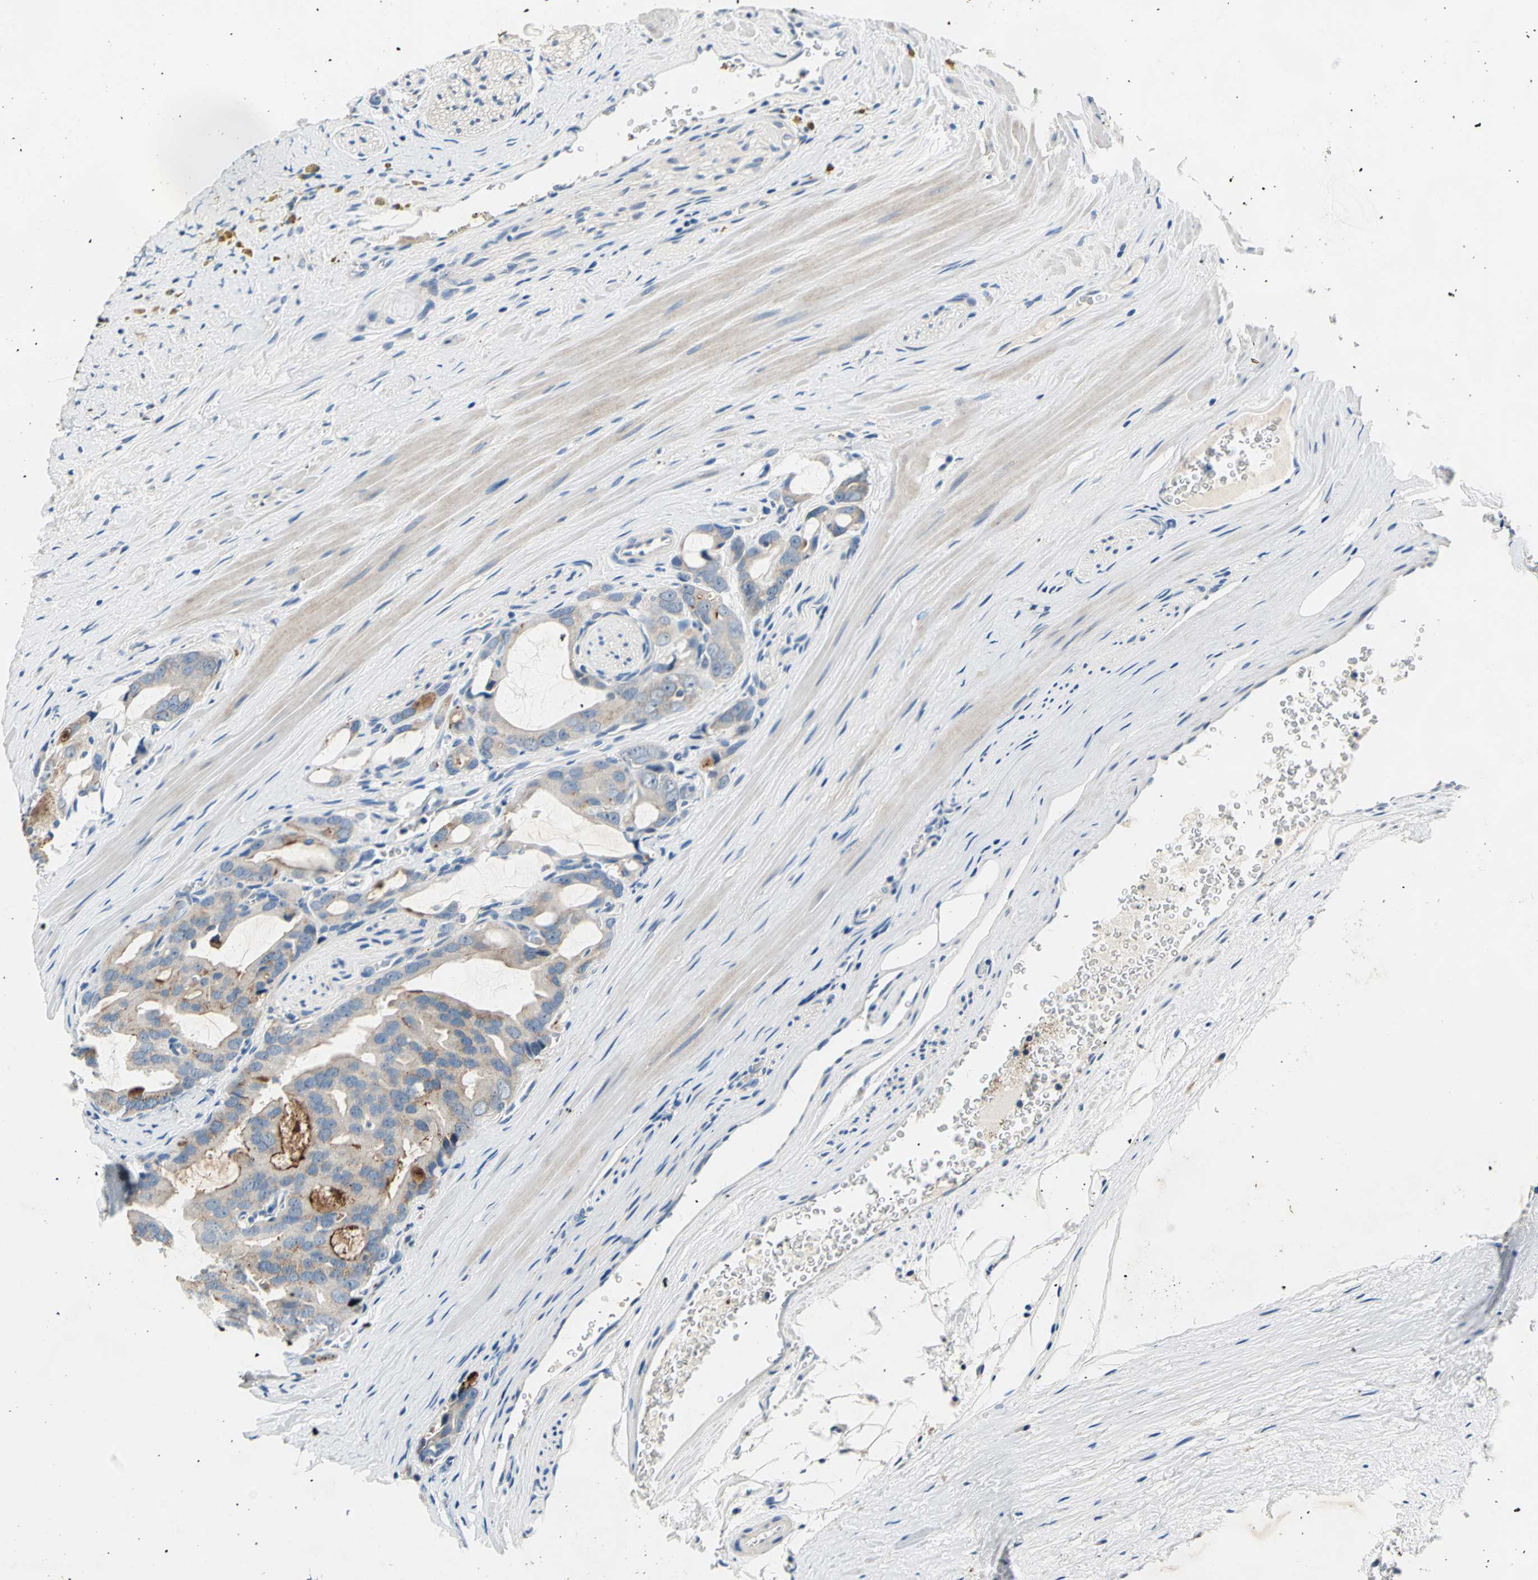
{"staining": {"intensity": "weak", "quantity": ">75%", "location": "cytoplasmic/membranous"}, "tissue": "prostate cancer", "cell_type": "Tumor cells", "image_type": "cancer", "snomed": [{"axis": "morphology", "description": "Adenocarcinoma, Medium grade"}, {"axis": "topography", "description": "Prostate"}], "caption": "Protein staining of prostate cancer tissue displays weak cytoplasmic/membranous expression in about >75% of tumor cells.", "gene": "RASD2", "patient": {"sex": "male", "age": 53}}